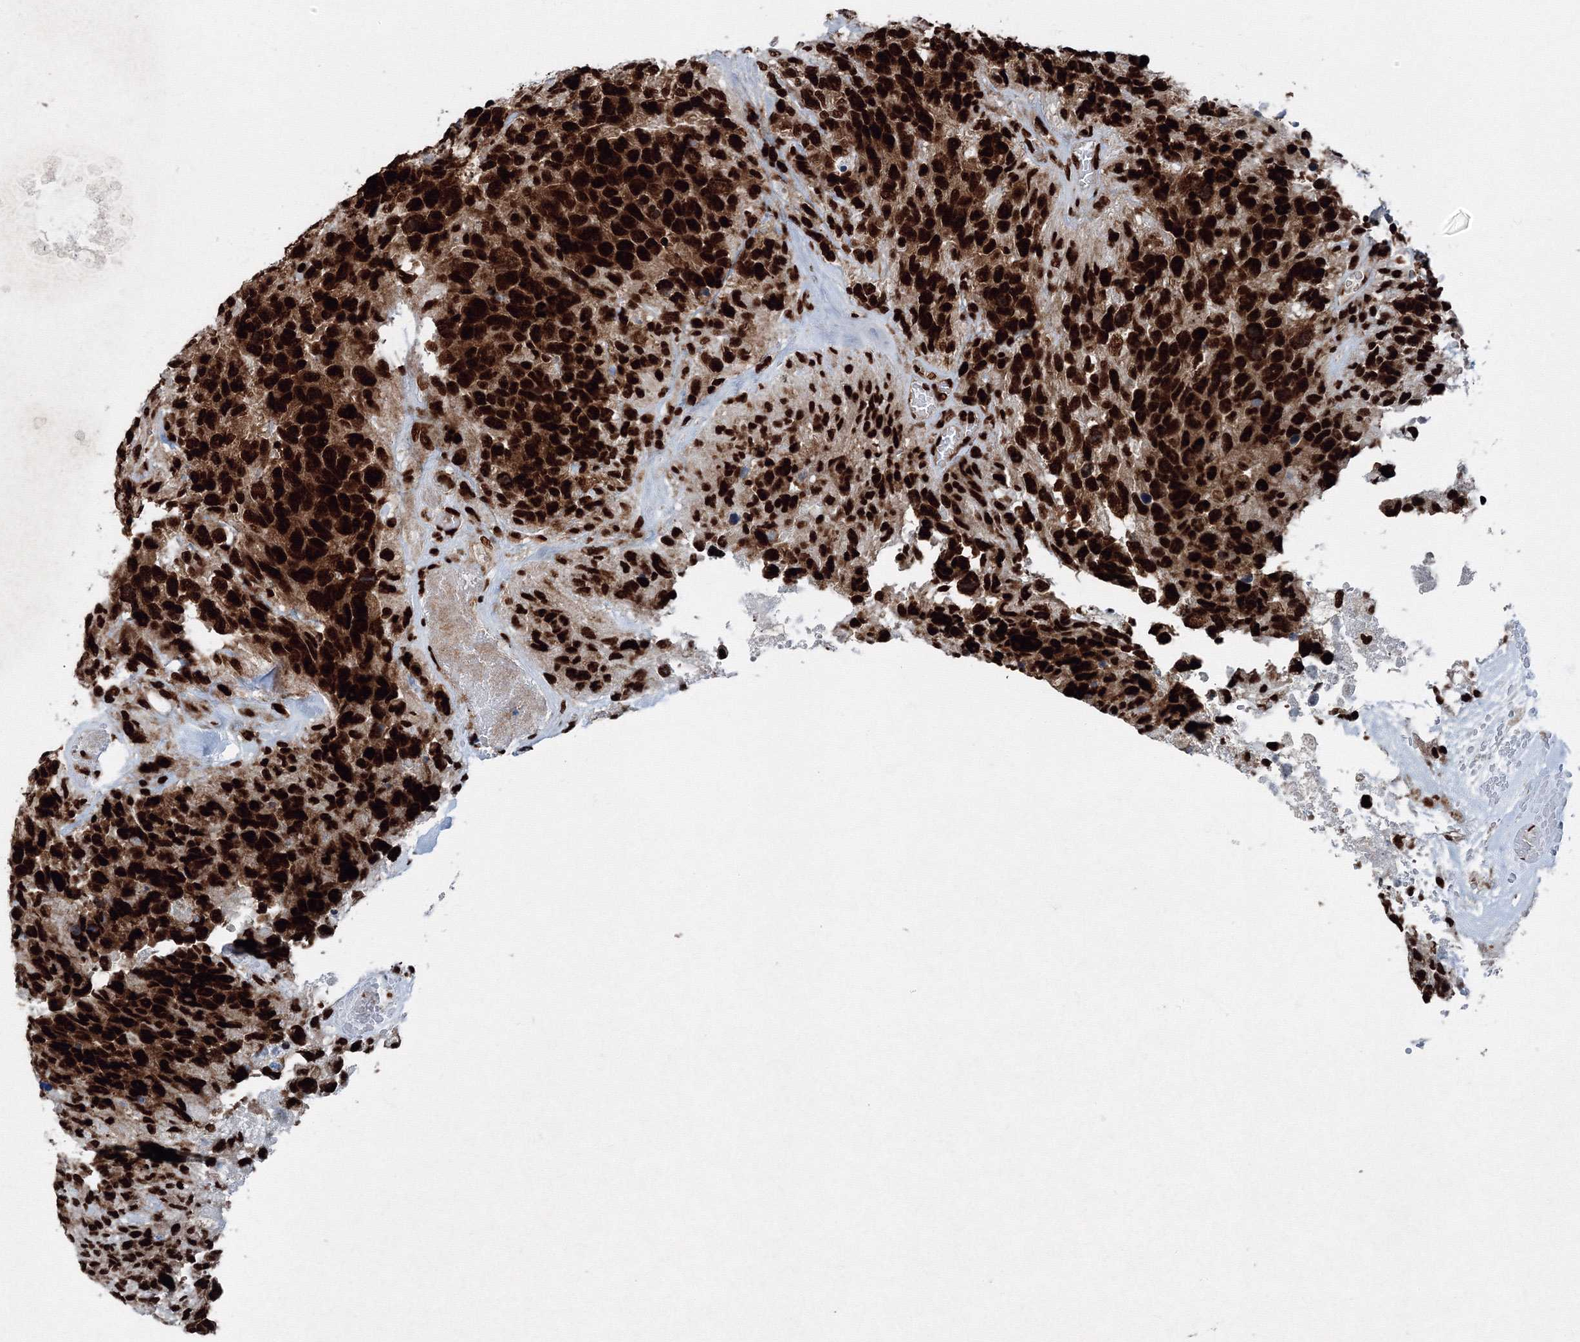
{"staining": {"intensity": "strong", "quantity": ">75%", "location": "nuclear"}, "tissue": "glioma", "cell_type": "Tumor cells", "image_type": "cancer", "snomed": [{"axis": "morphology", "description": "Glioma, malignant, High grade"}, {"axis": "topography", "description": "Brain"}], "caption": "Glioma tissue displays strong nuclear expression in approximately >75% of tumor cells, visualized by immunohistochemistry. The staining was performed using DAB, with brown indicating positive protein expression. Nuclei are stained blue with hematoxylin.", "gene": "SNRPC", "patient": {"sex": "male", "age": 69}}